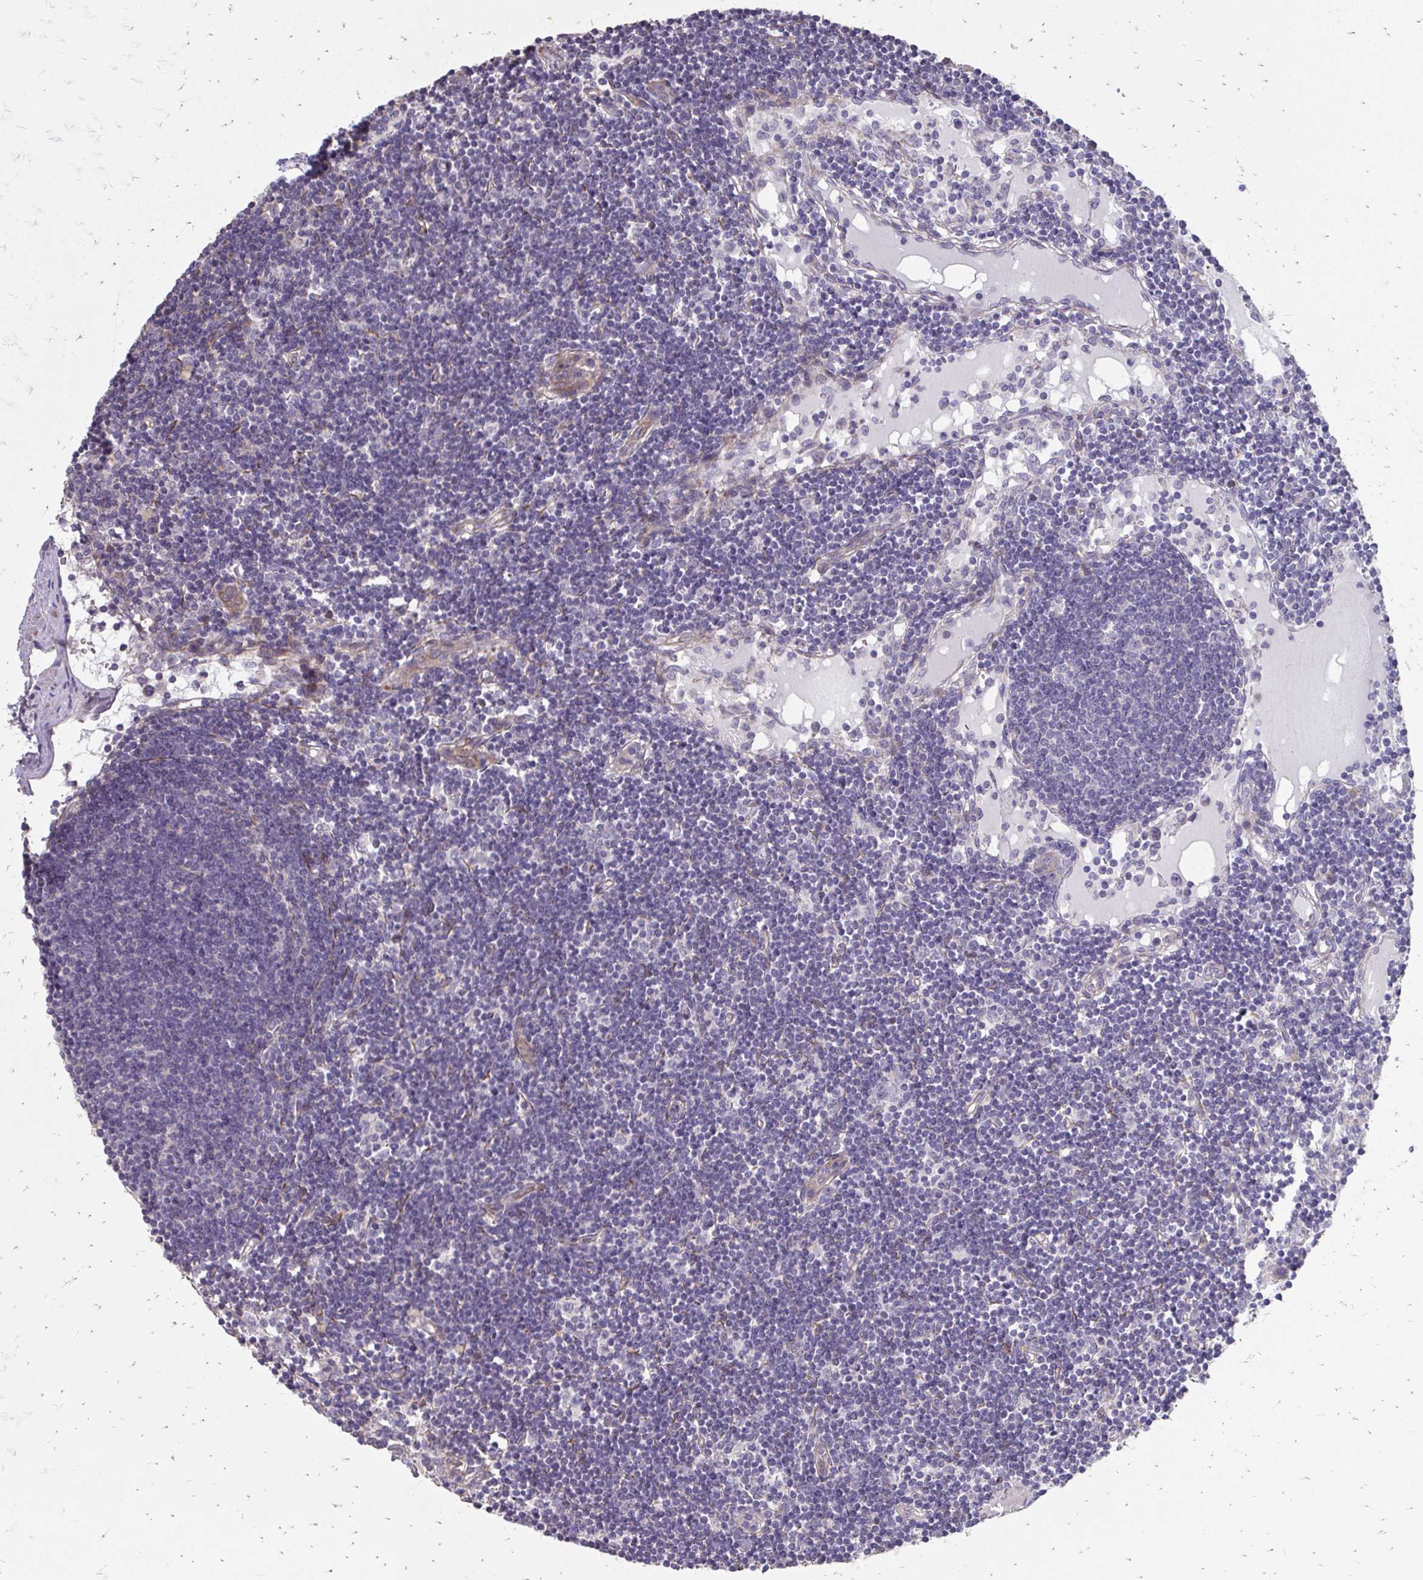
{"staining": {"intensity": "negative", "quantity": "none", "location": "none"}, "tissue": "lymph node", "cell_type": "Germinal center cells", "image_type": "normal", "snomed": [{"axis": "morphology", "description": "Normal tissue, NOS"}, {"axis": "topography", "description": "Lymph node"}], "caption": "Human lymph node stained for a protein using immunohistochemistry exhibits no expression in germinal center cells.", "gene": "MYORG", "patient": {"sex": "female", "age": 65}}